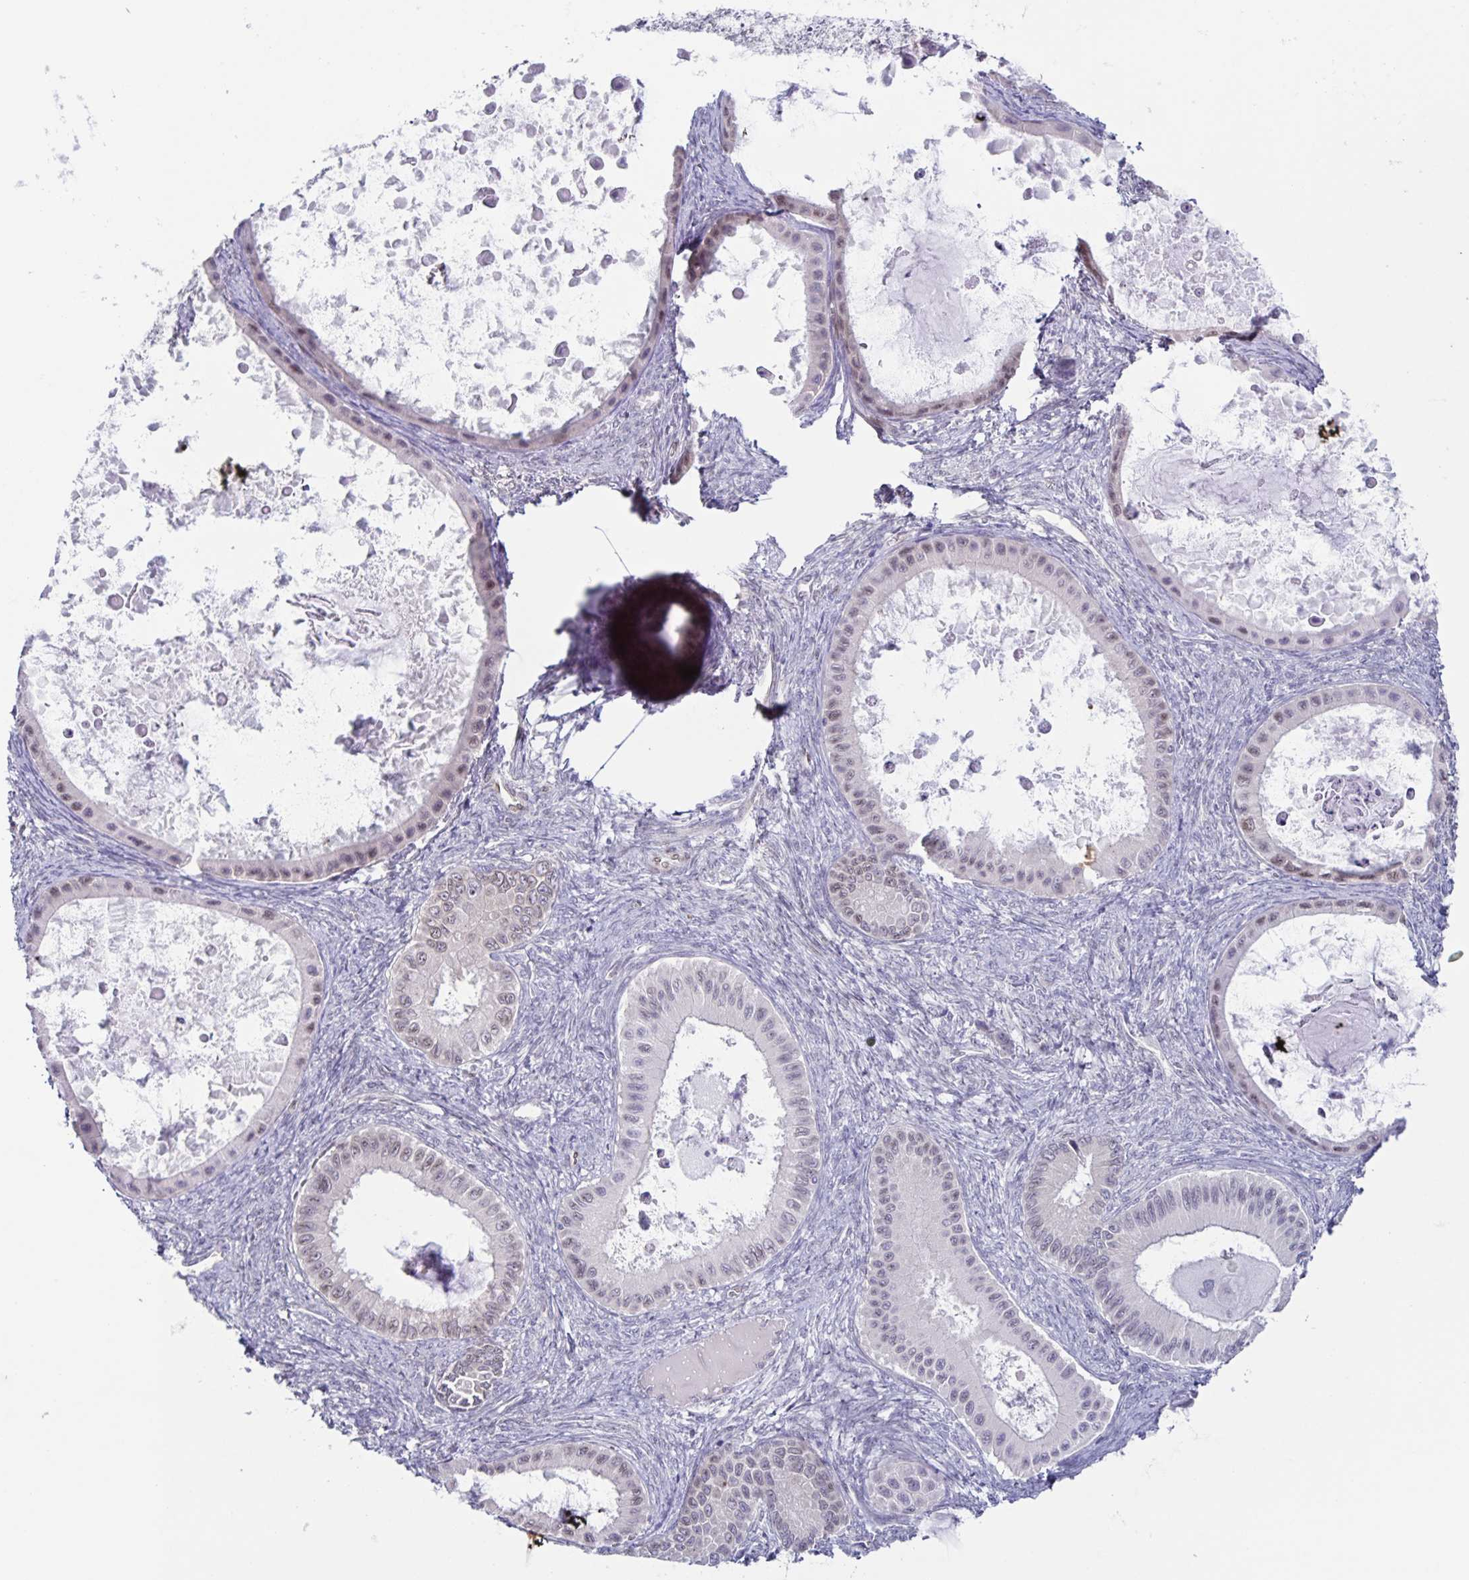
{"staining": {"intensity": "weak", "quantity": "<25%", "location": "cytoplasmic/membranous,nuclear"}, "tissue": "ovarian cancer", "cell_type": "Tumor cells", "image_type": "cancer", "snomed": [{"axis": "morphology", "description": "Cystadenocarcinoma, mucinous, NOS"}, {"axis": "topography", "description": "Ovary"}], "caption": "Immunohistochemical staining of ovarian mucinous cystadenocarcinoma shows no significant expression in tumor cells. Brightfield microscopy of immunohistochemistry (IHC) stained with DAB (3,3'-diaminobenzidine) (brown) and hematoxylin (blue), captured at high magnification.", "gene": "SYNE2", "patient": {"sex": "female", "age": 64}}